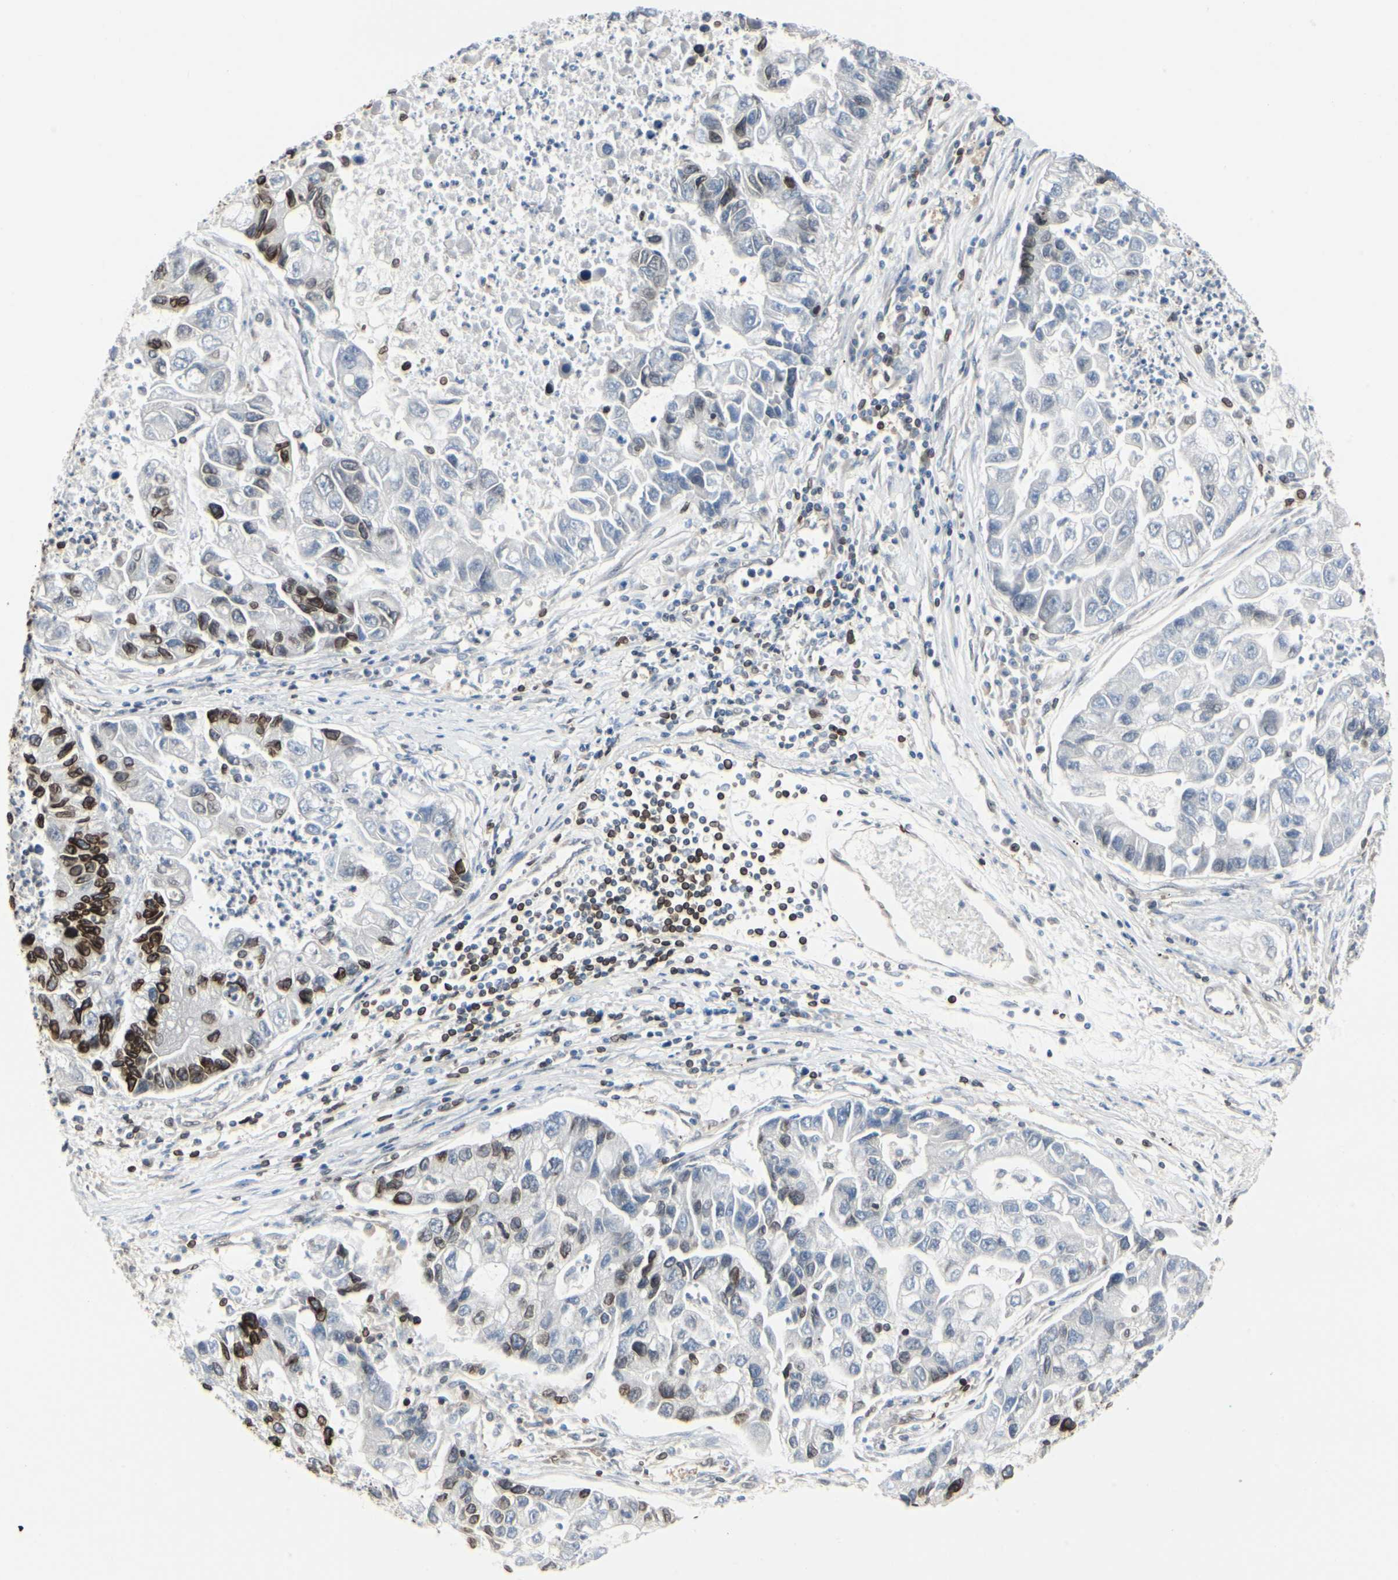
{"staining": {"intensity": "strong", "quantity": "<25%", "location": "cytoplasmic/membranous,nuclear"}, "tissue": "lung cancer", "cell_type": "Tumor cells", "image_type": "cancer", "snomed": [{"axis": "morphology", "description": "Adenocarcinoma, NOS"}, {"axis": "topography", "description": "Lung"}], "caption": "DAB (3,3'-diaminobenzidine) immunohistochemical staining of lung cancer (adenocarcinoma) demonstrates strong cytoplasmic/membranous and nuclear protein staining in approximately <25% of tumor cells.", "gene": "TMPO", "patient": {"sex": "female", "age": 51}}